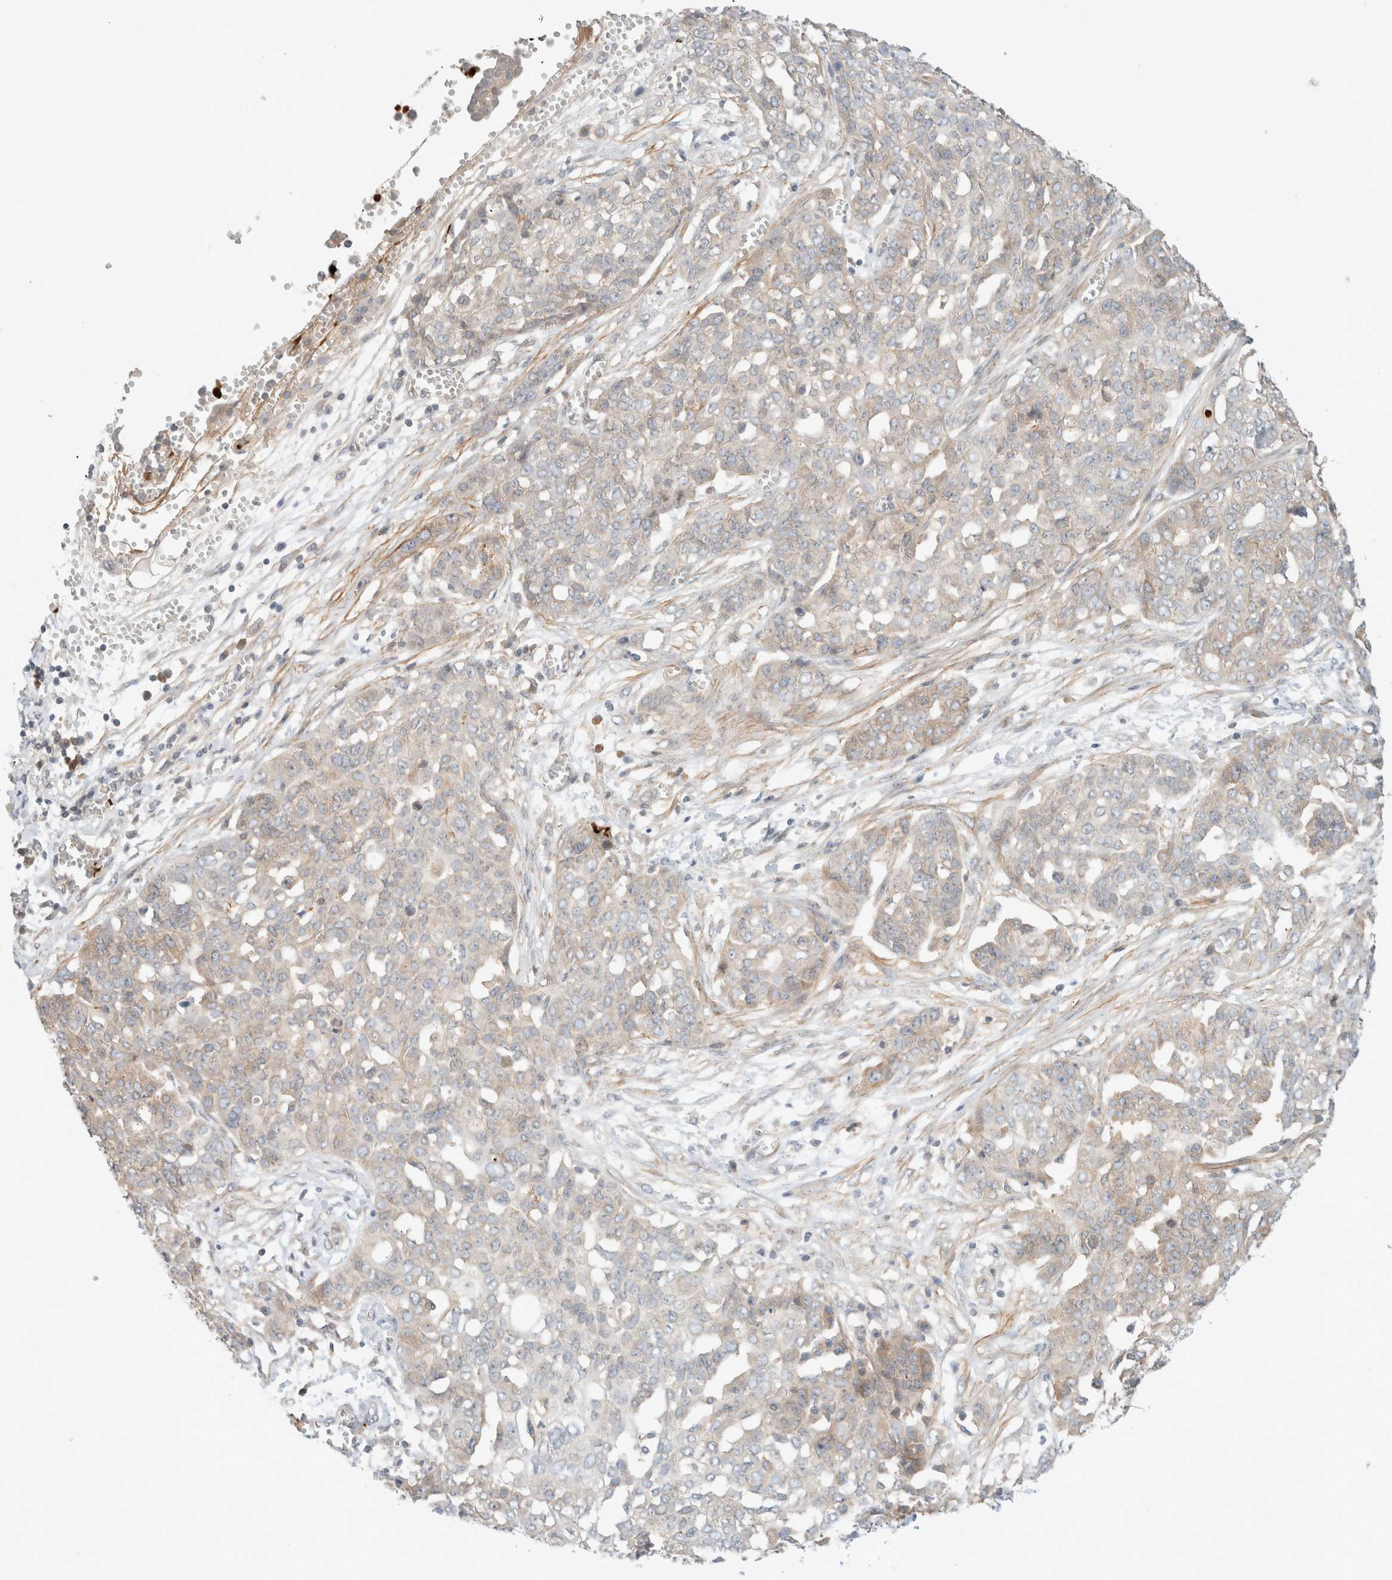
{"staining": {"intensity": "weak", "quantity": "<25%", "location": "cytoplasmic/membranous"}, "tissue": "ovarian cancer", "cell_type": "Tumor cells", "image_type": "cancer", "snomed": [{"axis": "morphology", "description": "Cystadenocarcinoma, serous, NOS"}, {"axis": "topography", "description": "Soft tissue"}, {"axis": "topography", "description": "Ovary"}], "caption": "Tumor cells show no significant staining in ovarian serous cystadenocarcinoma. (DAB IHC with hematoxylin counter stain).", "gene": "MARK3", "patient": {"sex": "female", "age": 57}}